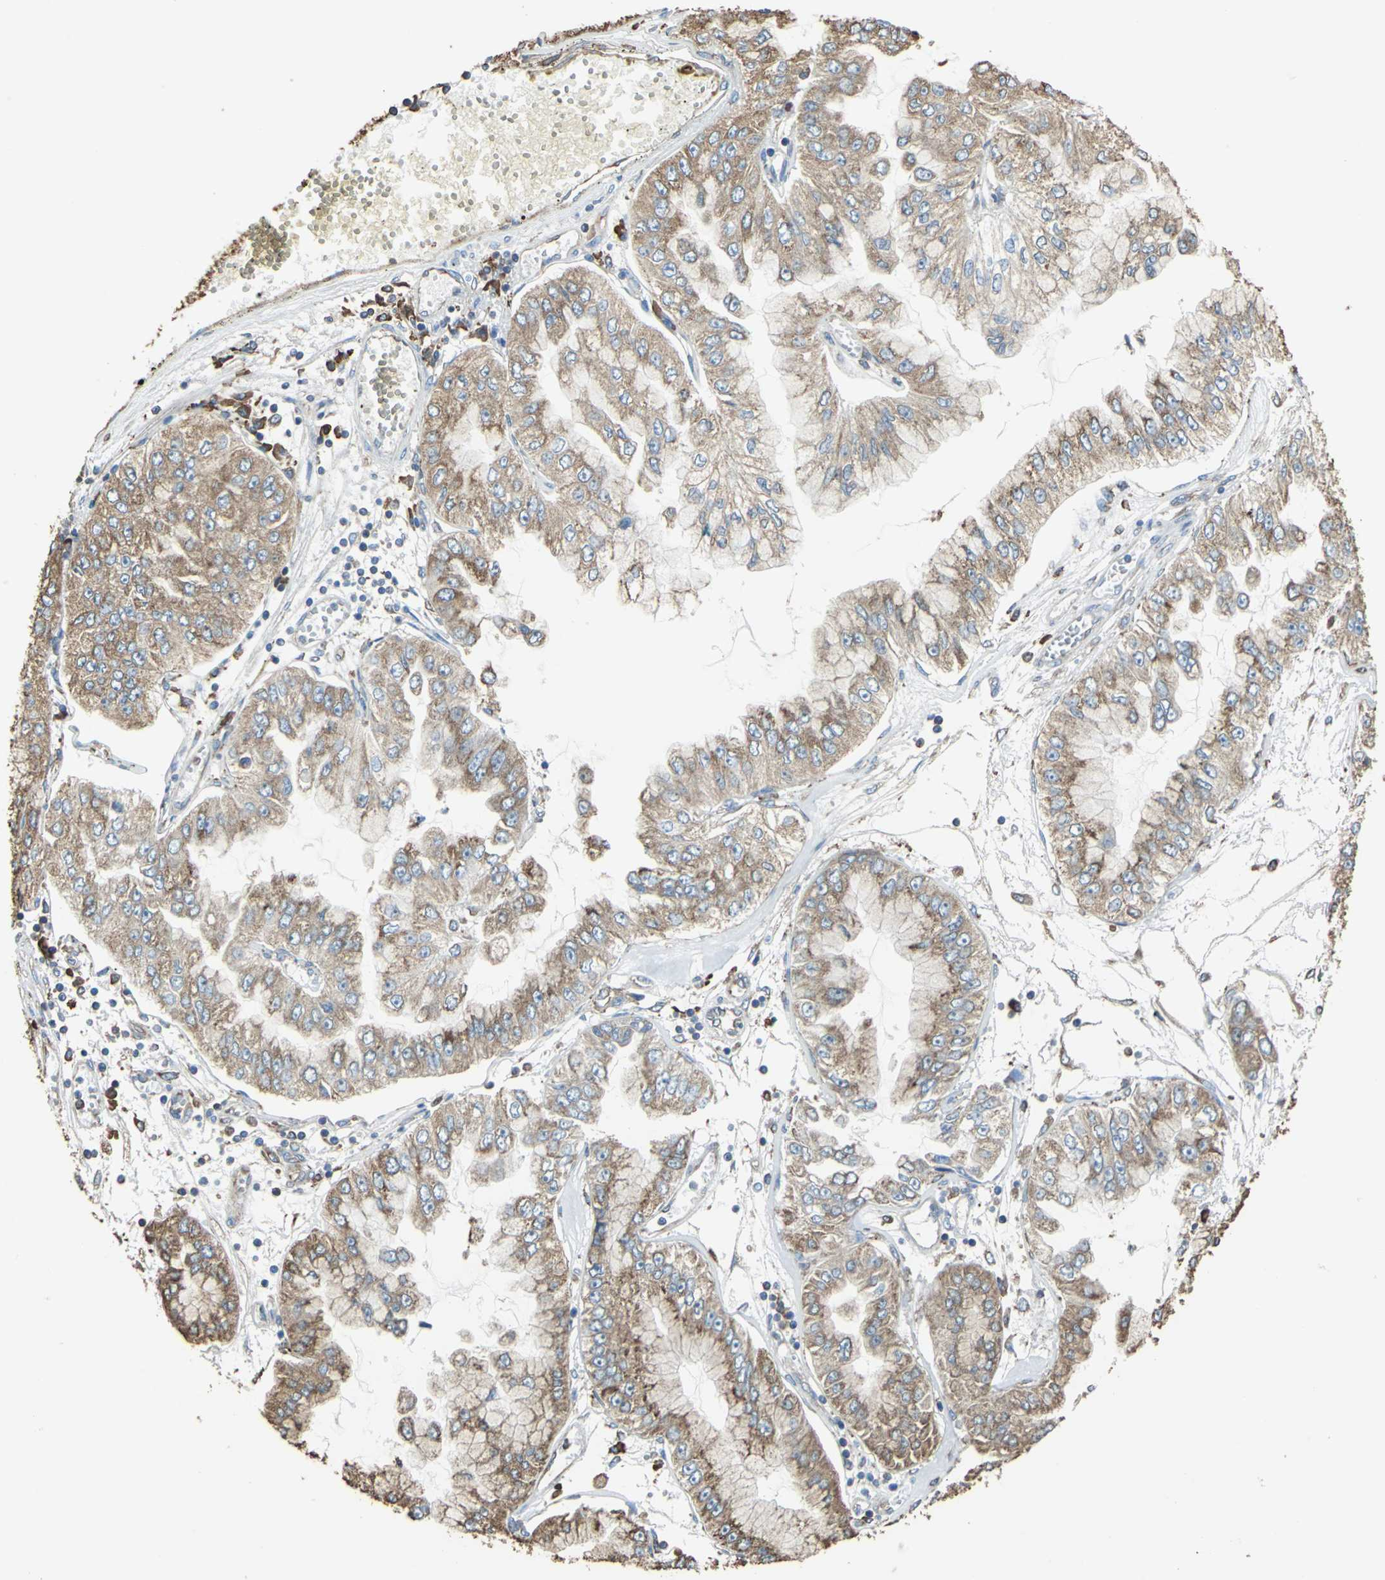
{"staining": {"intensity": "strong", "quantity": ">75%", "location": "cytoplasmic/membranous"}, "tissue": "liver cancer", "cell_type": "Tumor cells", "image_type": "cancer", "snomed": [{"axis": "morphology", "description": "Cholangiocarcinoma"}, {"axis": "topography", "description": "Liver"}], "caption": "IHC histopathology image of liver cancer (cholangiocarcinoma) stained for a protein (brown), which shows high levels of strong cytoplasmic/membranous expression in approximately >75% of tumor cells.", "gene": "GPANK1", "patient": {"sex": "female", "age": 79}}